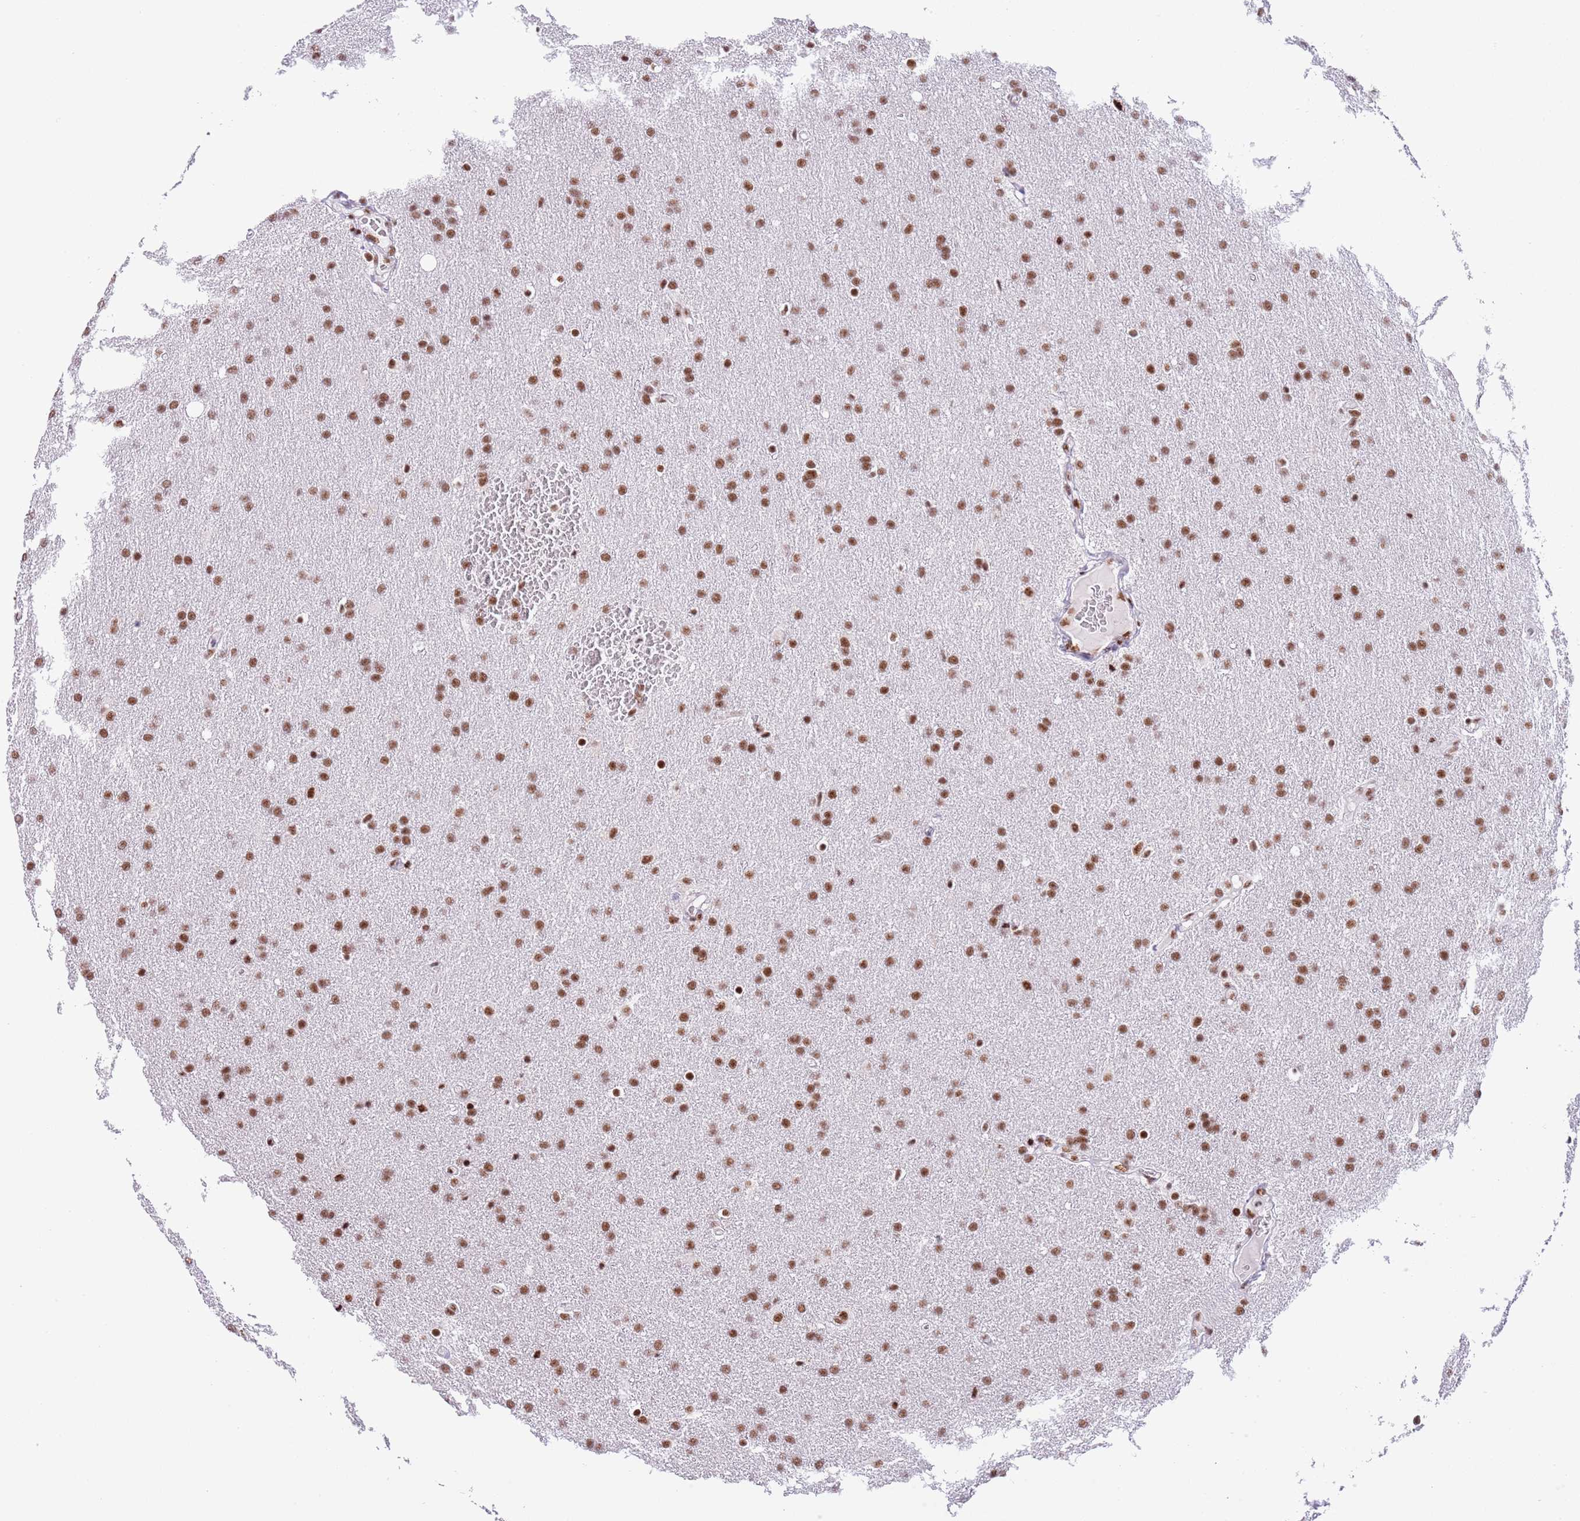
{"staining": {"intensity": "moderate", "quantity": ">75%", "location": "nuclear"}, "tissue": "glioma", "cell_type": "Tumor cells", "image_type": "cancer", "snomed": [{"axis": "morphology", "description": "Glioma, malignant, Low grade"}, {"axis": "topography", "description": "Brain"}], "caption": "Immunohistochemical staining of low-grade glioma (malignant) exhibits medium levels of moderate nuclear expression in about >75% of tumor cells. (DAB IHC with brightfield microscopy, high magnification).", "gene": "SF3A2", "patient": {"sex": "female", "age": 32}}